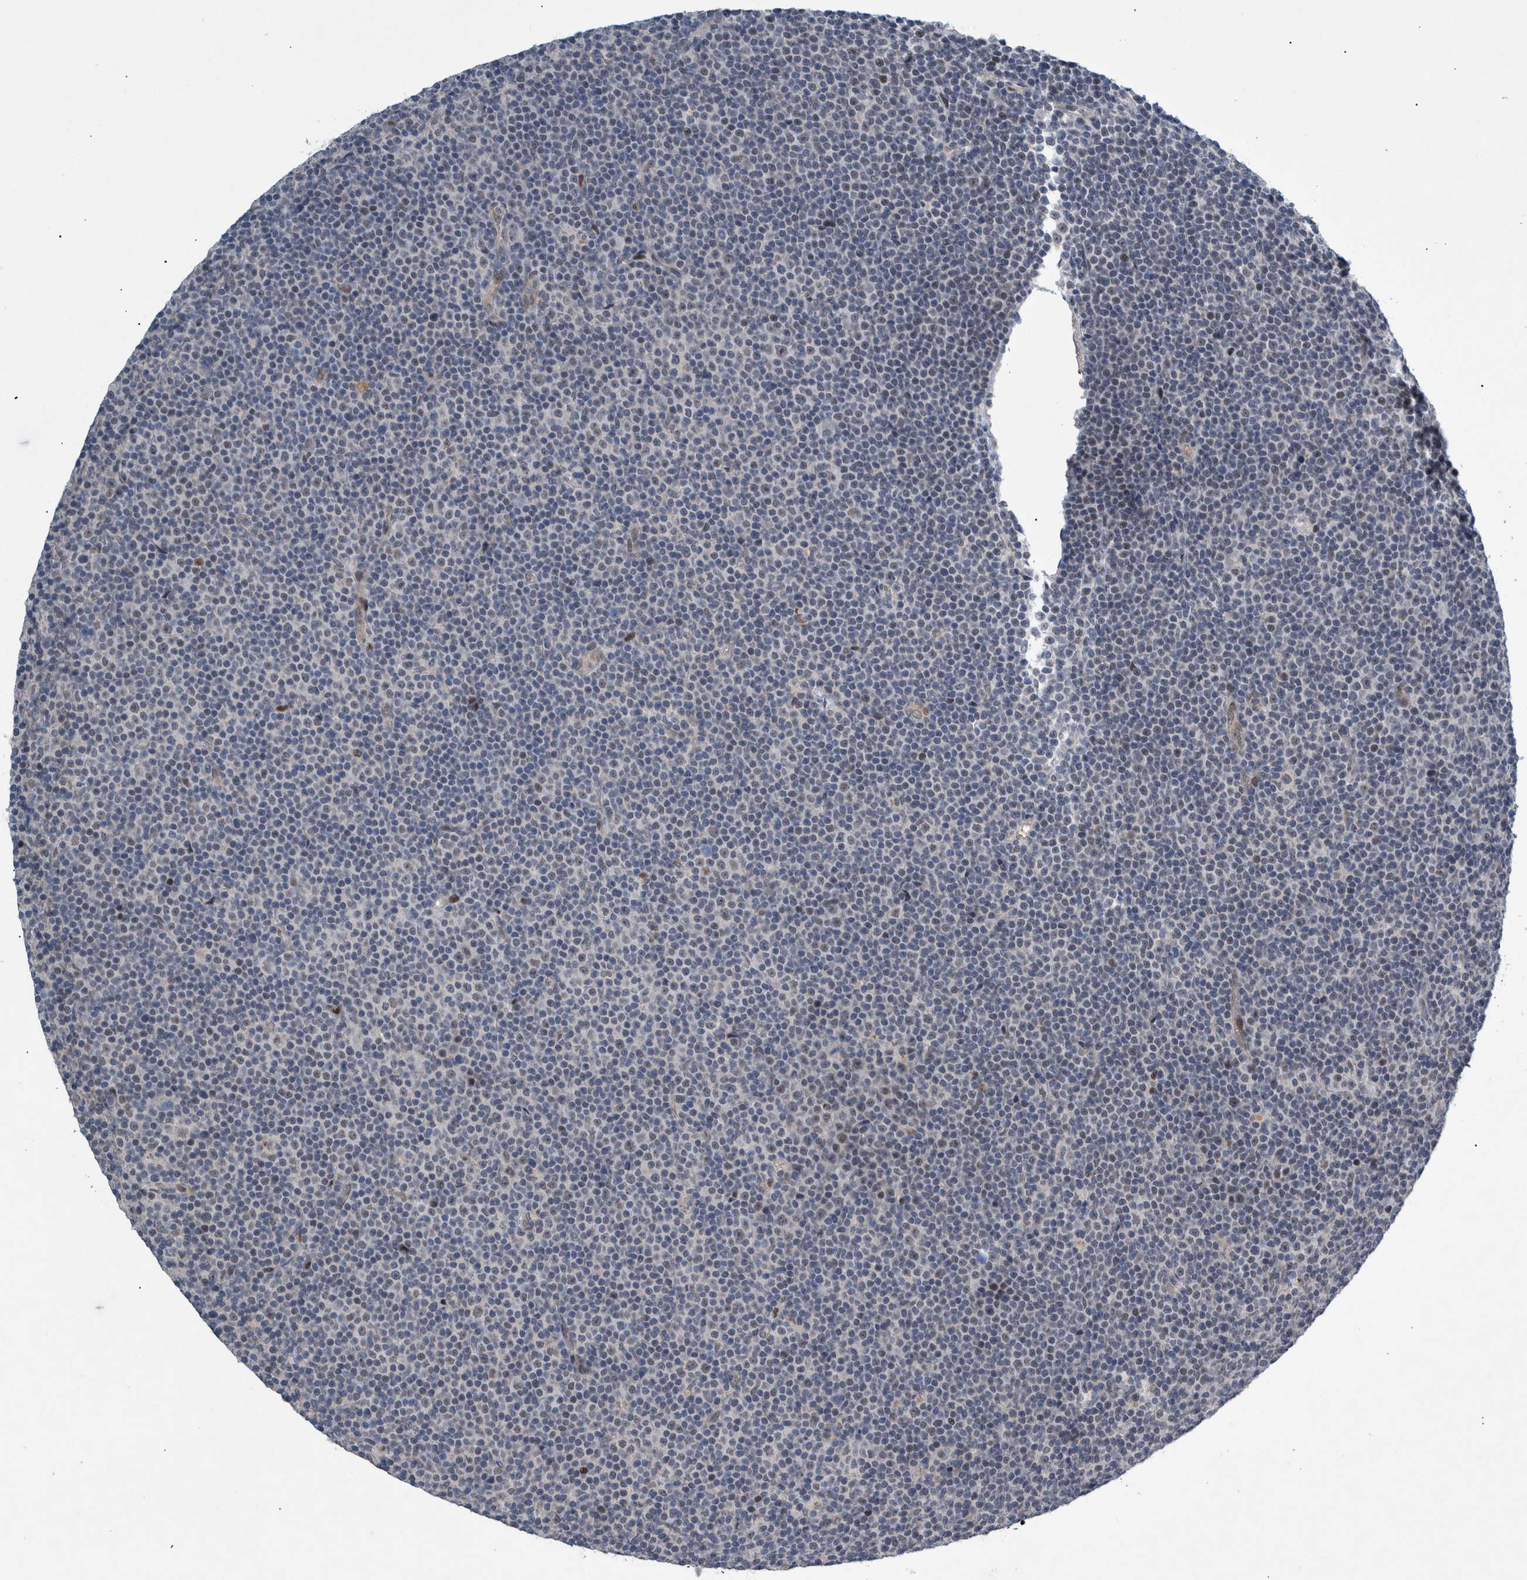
{"staining": {"intensity": "negative", "quantity": "none", "location": "none"}, "tissue": "lymphoma", "cell_type": "Tumor cells", "image_type": "cancer", "snomed": [{"axis": "morphology", "description": "Malignant lymphoma, non-Hodgkin's type, Low grade"}, {"axis": "topography", "description": "Lymph node"}], "caption": "Immunohistochemistry photomicrograph of neoplastic tissue: lymphoma stained with DAB (3,3'-diaminobenzidine) demonstrates no significant protein staining in tumor cells.", "gene": "ESRP1", "patient": {"sex": "female", "age": 67}}